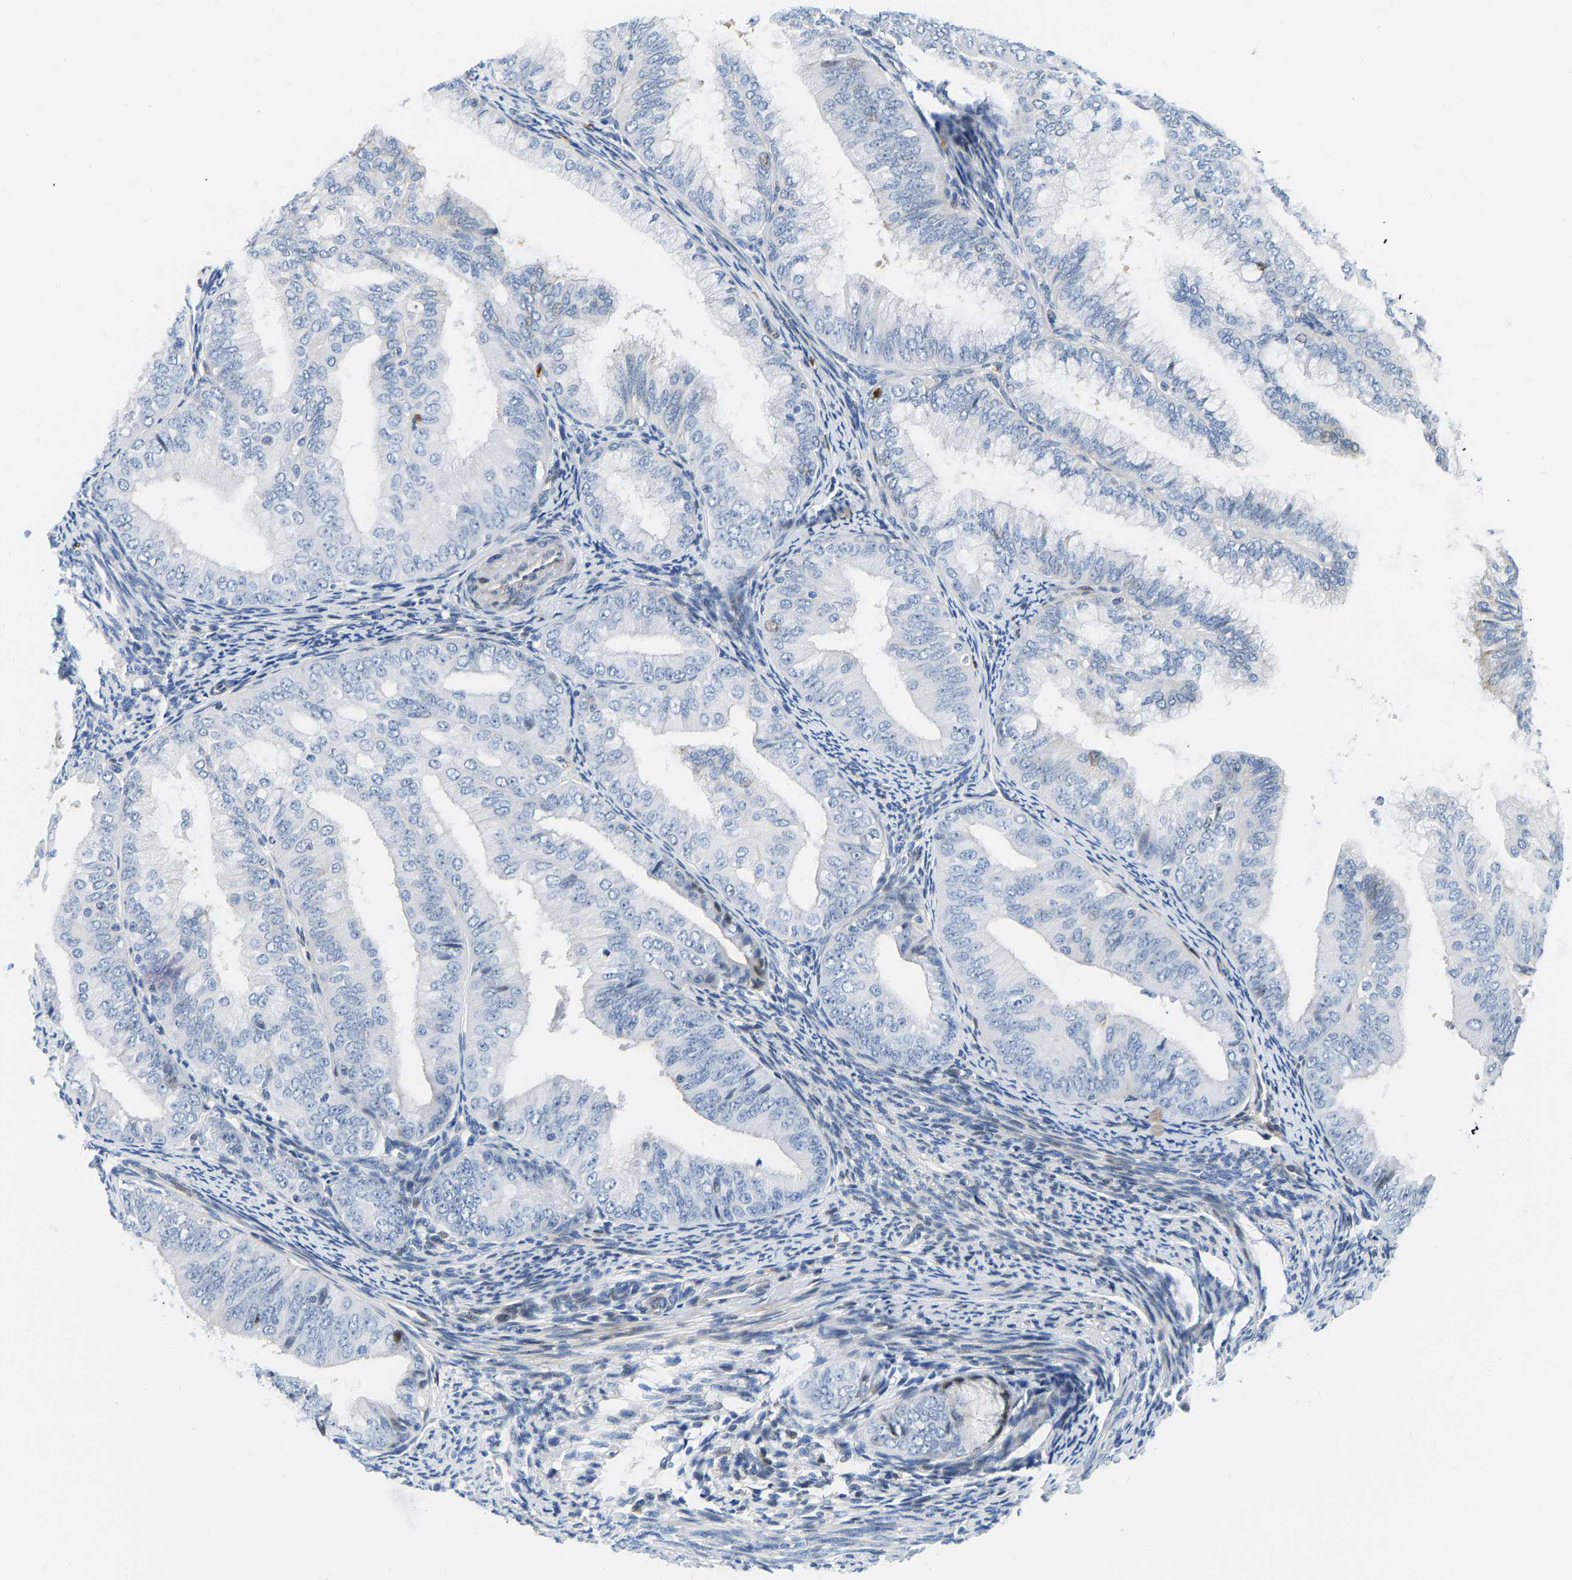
{"staining": {"intensity": "negative", "quantity": "none", "location": "none"}, "tissue": "endometrial cancer", "cell_type": "Tumor cells", "image_type": "cancer", "snomed": [{"axis": "morphology", "description": "Adenocarcinoma, NOS"}, {"axis": "topography", "description": "Endometrium"}], "caption": "Endometrial cancer (adenocarcinoma) stained for a protein using IHC demonstrates no staining tumor cells.", "gene": "HDAC5", "patient": {"sex": "female", "age": 63}}